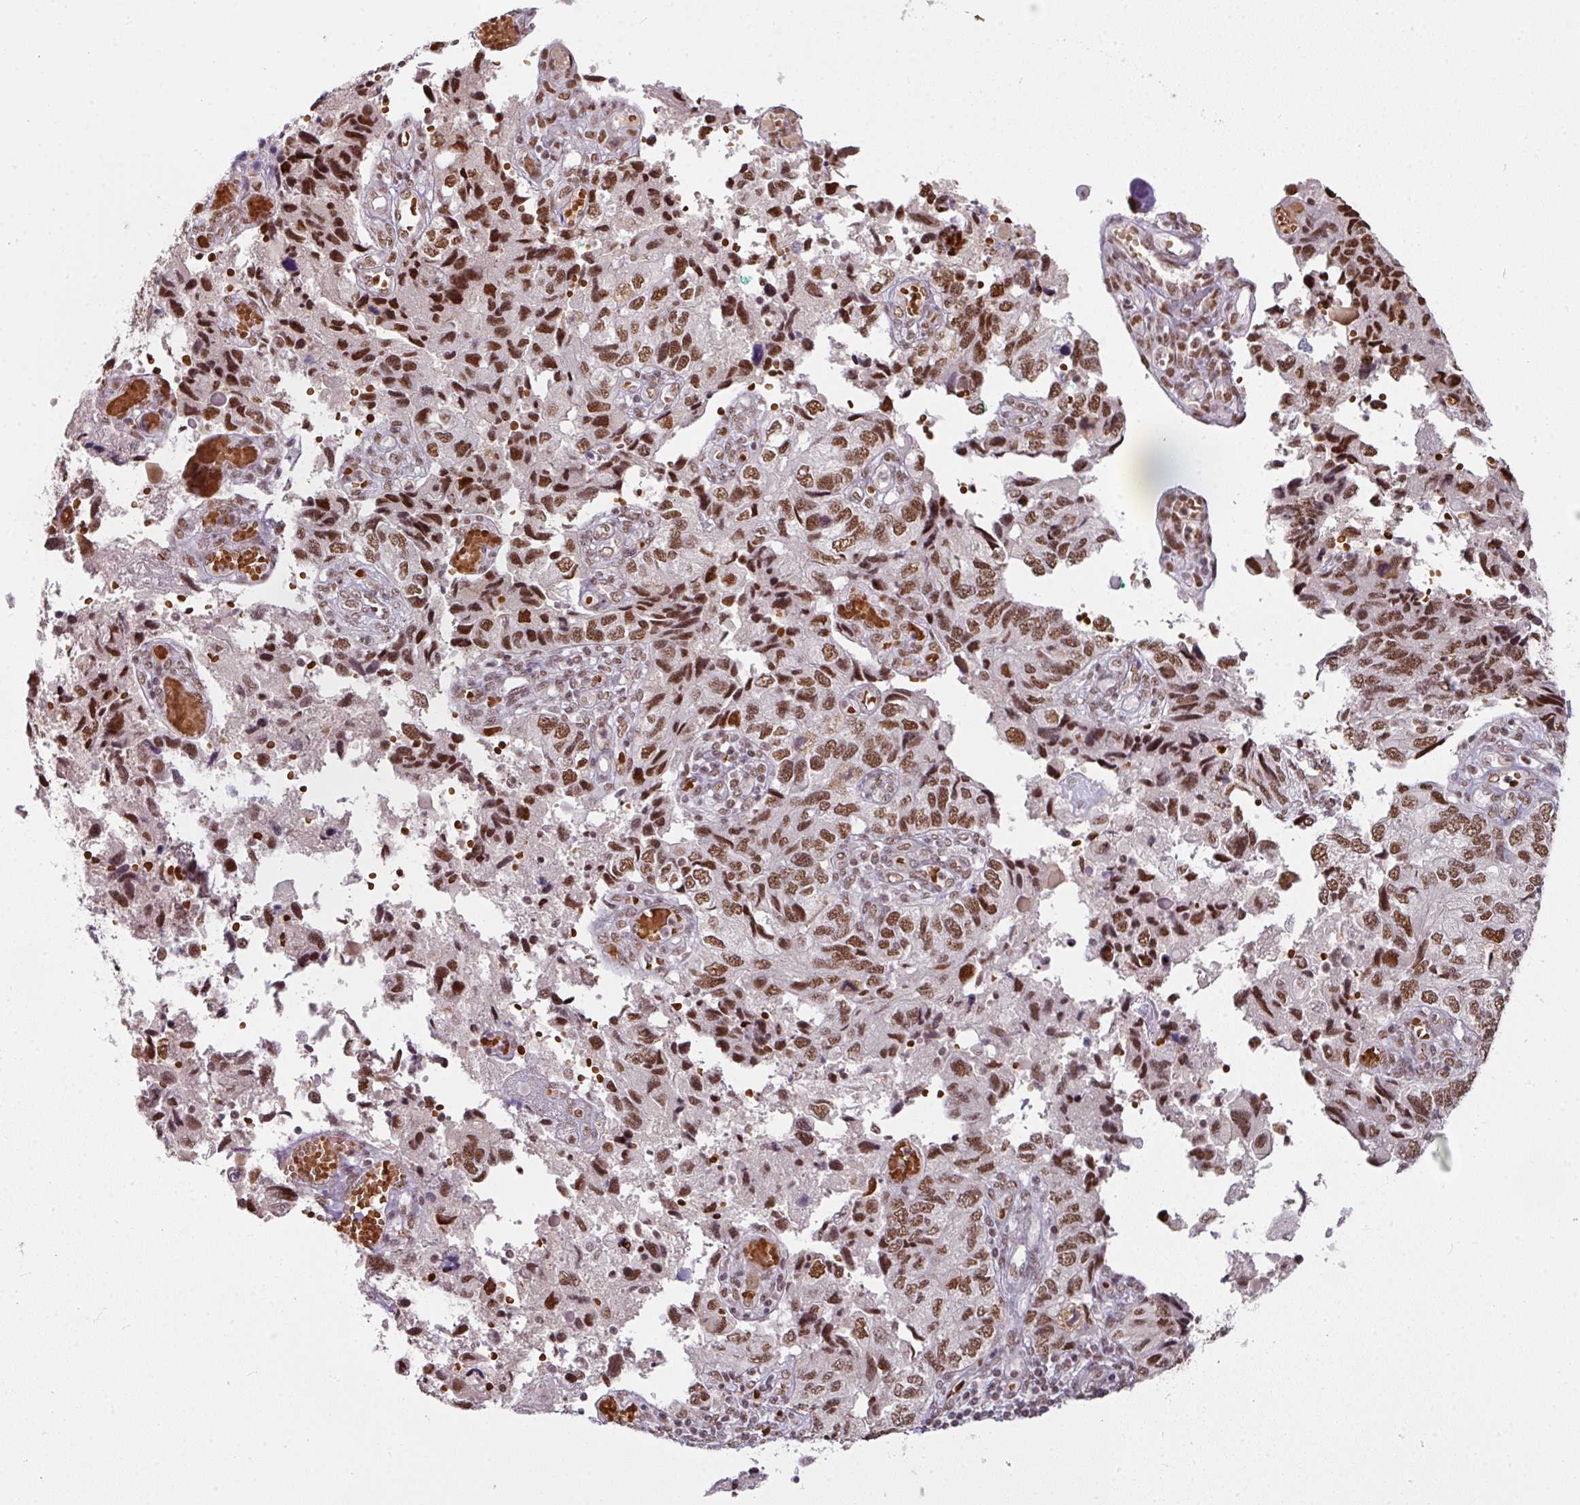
{"staining": {"intensity": "strong", "quantity": ">75%", "location": "nuclear"}, "tissue": "endometrial cancer", "cell_type": "Tumor cells", "image_type": "cancer", "snomed": [{"axis": "morphology", "description": "Carcinoma, NOS"}, {"axis": "topography", "description": "Uterus"}], "caption": "The histopathology image shows a brown stain indicating the presence of a protein in the nuclear of tumor cells in endometrial cancer (carcinoma). (Brightfield microscopy of DAB IHC at high magnification).", "gene": "NCOA5", "patient": {"sex": "female", "age": 76}}